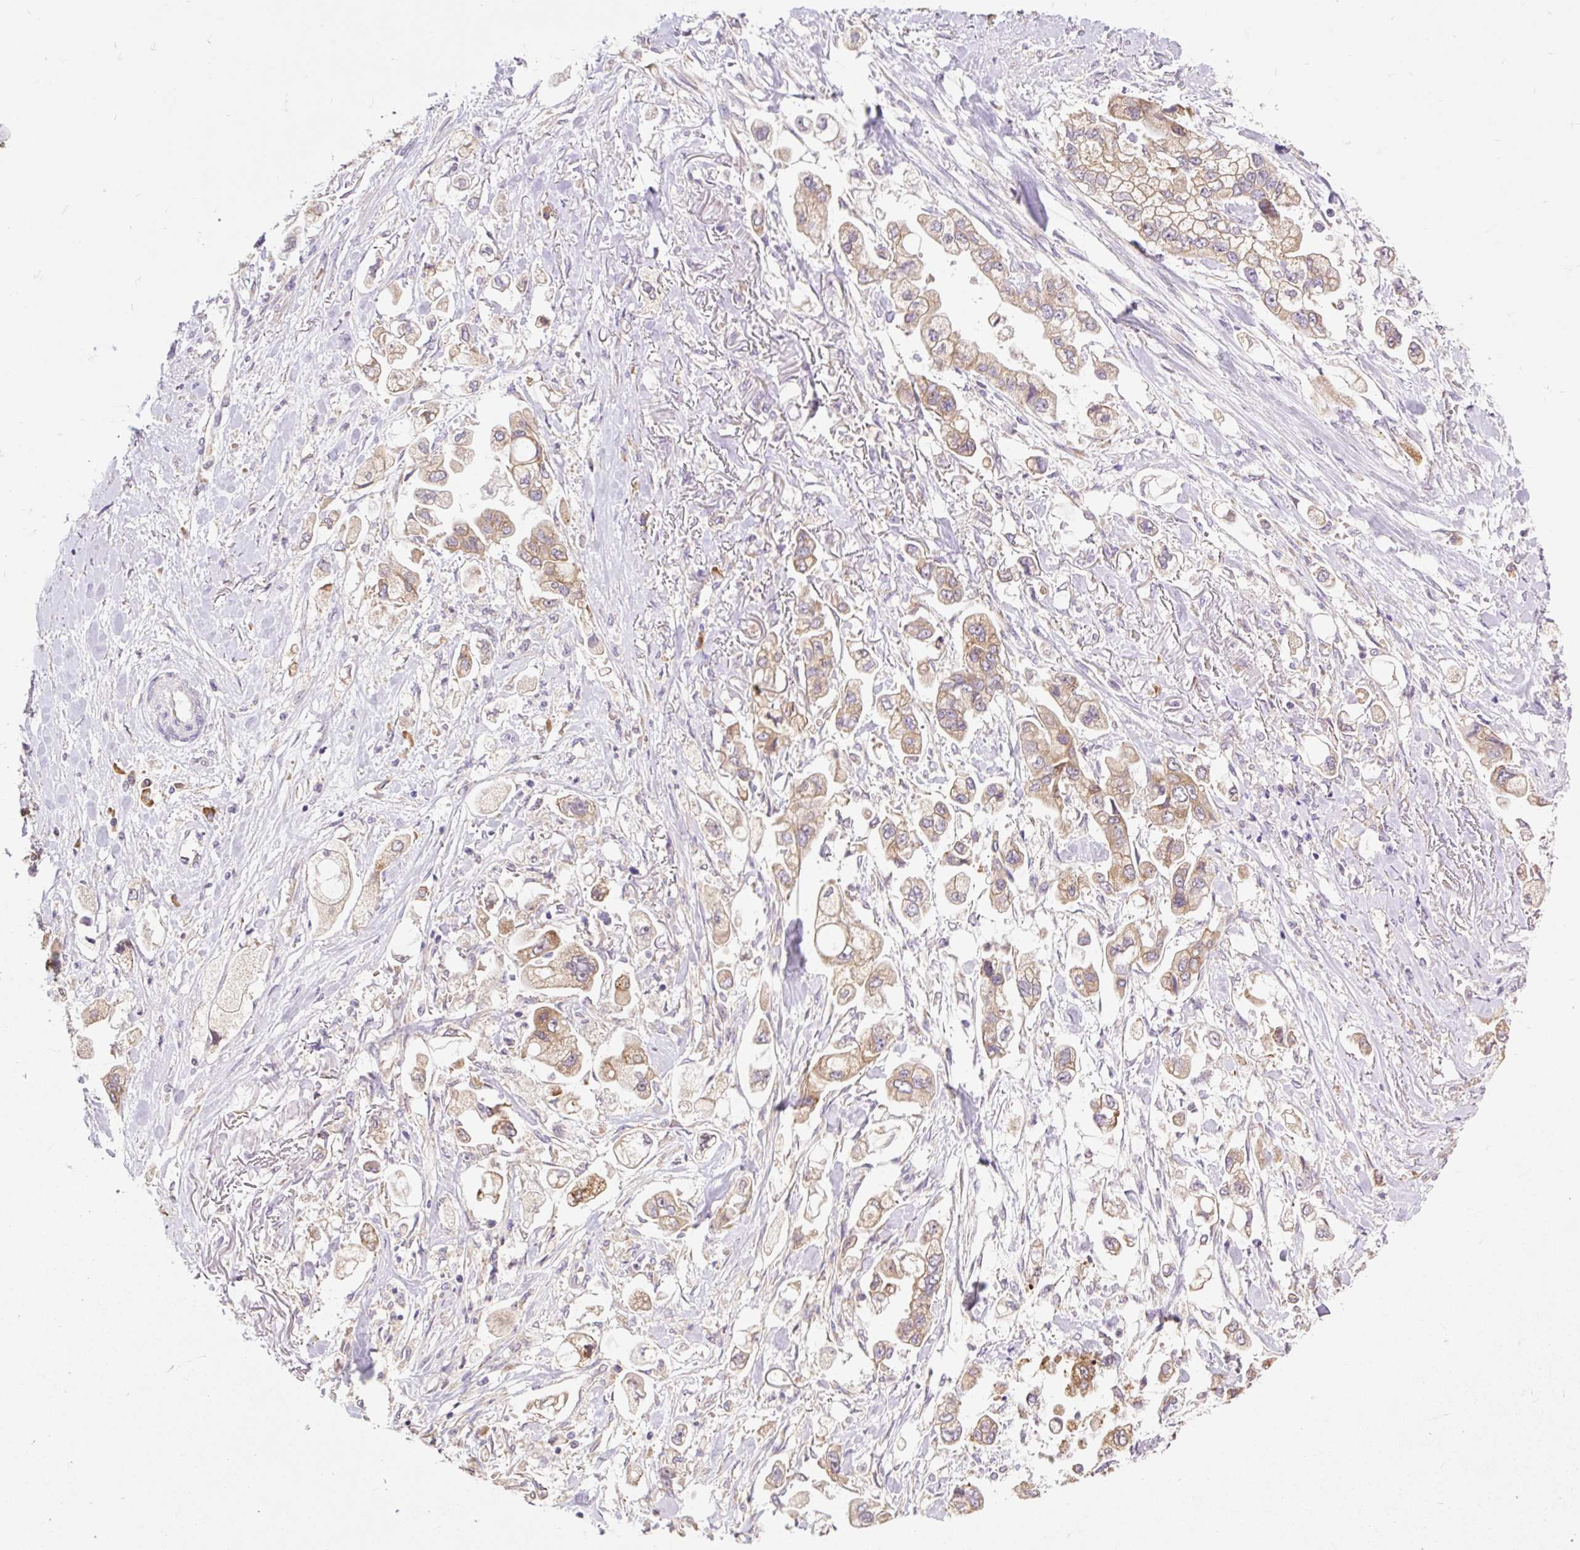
{"staining": {"intensity": "moderate", "quantity": ">75%", "location": "cytoplasmic/membranous"}, "tissue": "stomach cancer", "cell_type": "Tumor cells", "image_type": "cancer", "snomed": [{"axis": "morphology", "description": "Adenocarcinoma, NOS"}, {"axis": "topography", "description": "Stomach"}], "caption": "Immunohistochemistry (DAB) staining of adenocarcinoma (stomach) shows moderate cytoplasmic/membranous protein expression in approximately >75% of tumor cells. (Brightfield microscopy of DAB IHC at high magnification).", "gene": "SEC63", "patient": {"sex": "male", "age": 62}}